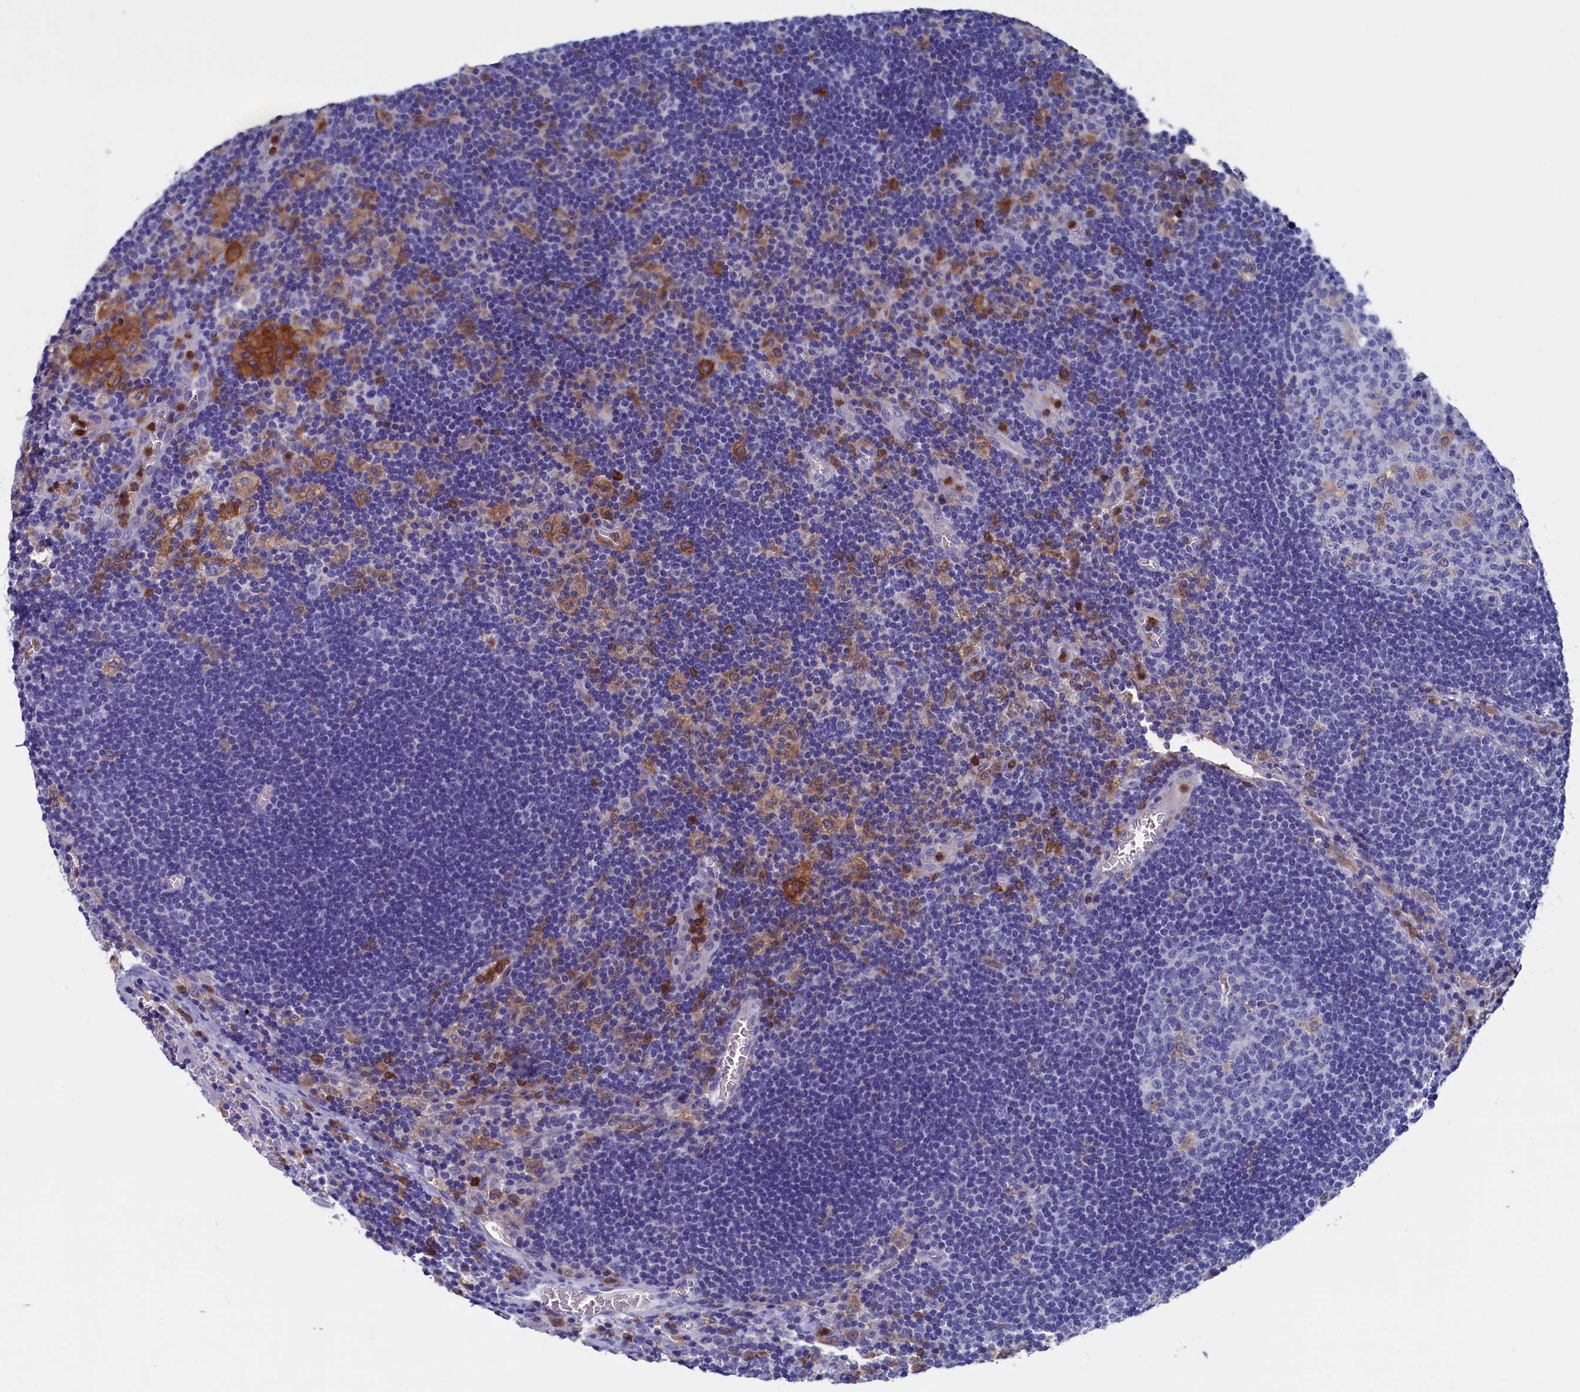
{"staining": {"intensity": "weak", "quantity": "<25%", "location": "cytoplasmic/membranous"}, "tissue": "lymph node", "cell_type": "Germinal center cells", "image_type": "normal", "snomed": [{"axis": "morphology", "description": "Normal tissue, NOS"}, {"axis": "topography", "description": "Lymph node"}], "caption": "High magnification brightfield microscopy of normal lymph node stained with DAB (brown) and counterstained with hematoxylin (blue): germinal center cells show no significant expression. (Brightfield microscopy of DAB (3,3'-diaminobenzidine) immunohistochemistry (IHC) at high magnification).", "gene": "TYROBP", "patient": {"sex": "female", "age": 73}}